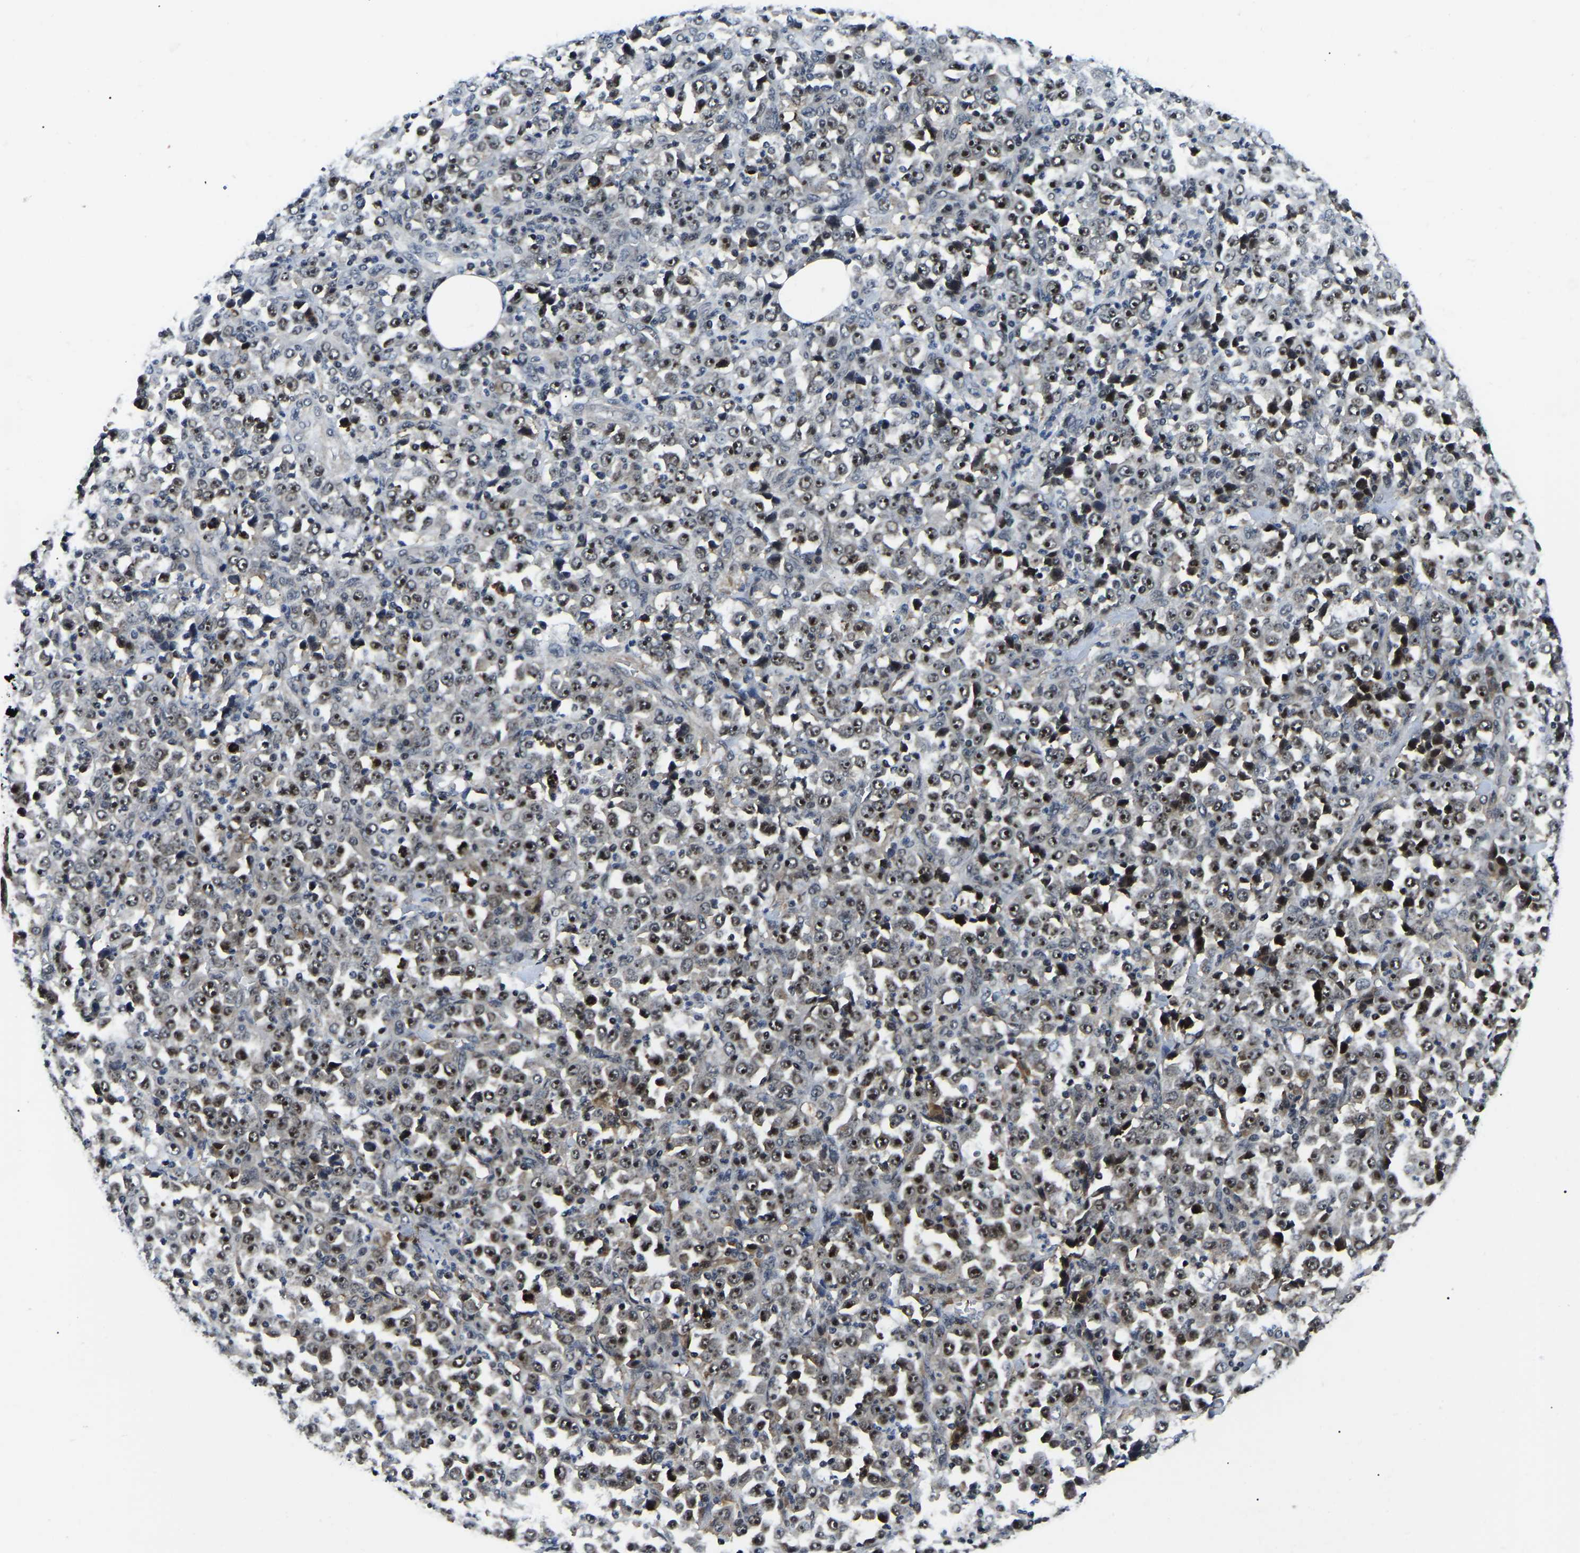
{"staining": {"intensity": "strong", "quantity": ">75%", "location": "cytoplasmic/membranous,nuclear"}, "tissue": "stomach cancer", "cell_type": "Tumor cells", "image_type": "cancer", "snomed": [{"axis": "morphology", "description": "Normal tissue, NOS"}, {"axis": "morphology", "description": "Adenocarcinoma, NOS"}, {"axis": "topography", "description": "Stomach, upper"}, {"axis": "topography", "description": "Stomach"}], "caption": "Brown immunohistochemical staining in stomach cancer shows strong cytoplasmic/membranous and nuclear positivity in approximately >75% of tumor cells.", "gene": "RRP1B", "patient": {"sex": "male", "age": 59}}